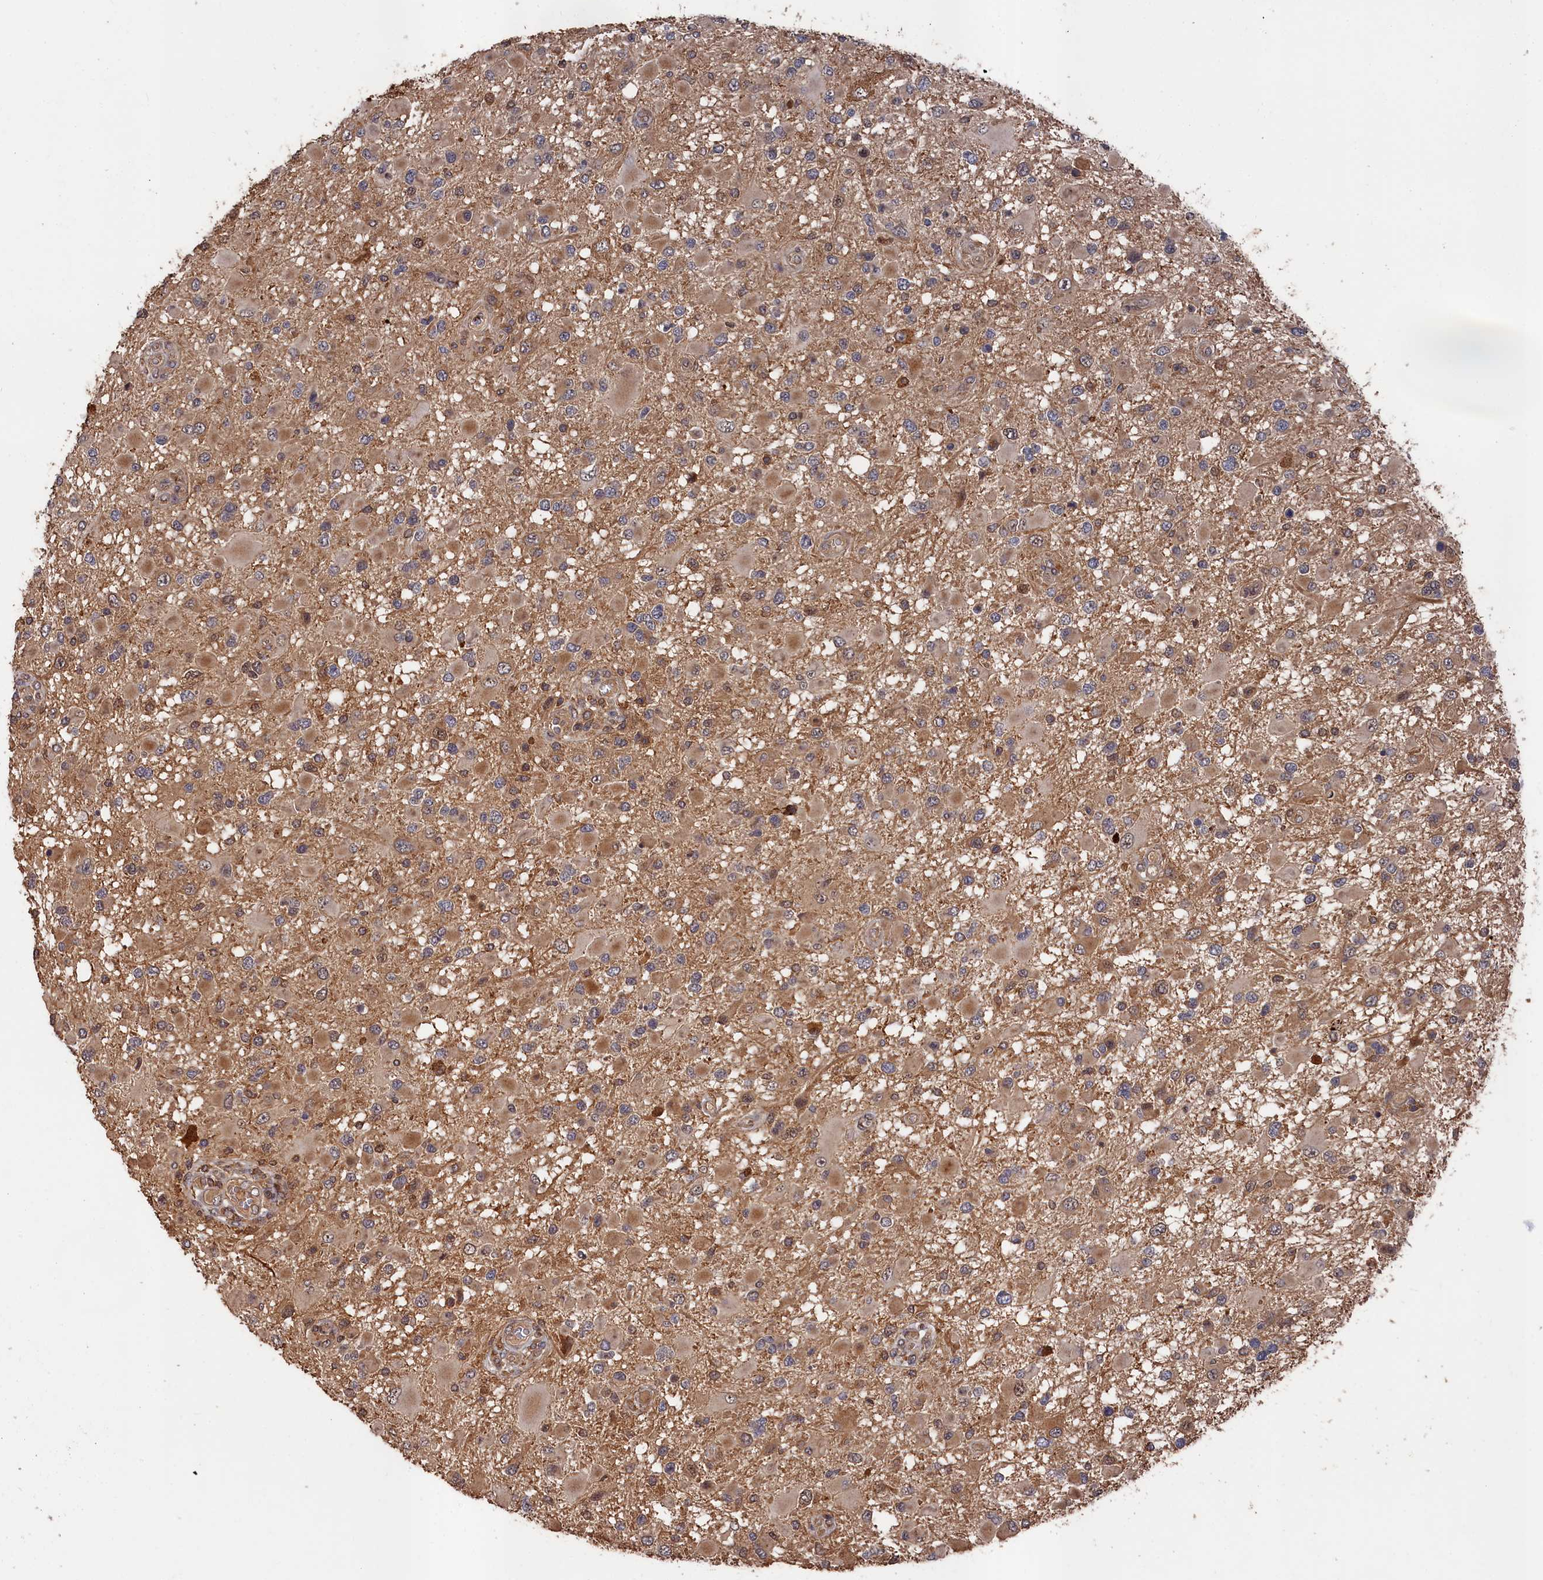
{"staining": {"intensity": "weak", "quantity": "25%-75%", "location": "cytoplasmic/membranous"}, "tissue": "glioma", "cell_type": "Tumor cells", "image_type": "cancer", "snomed": [{"axis": "morphology", "description": "Glioma, malignant, High grade"}, {"axis": "topography", "description": "Brain"}], "caption": "A low amount of weak cytoplasmic/membranous positivity is identified in approximately 25%-75% of tumor cells in malignant high-grade glioma tissue.", "gene": "RMI2", "patient": {"sex": "male", "age": 53}}